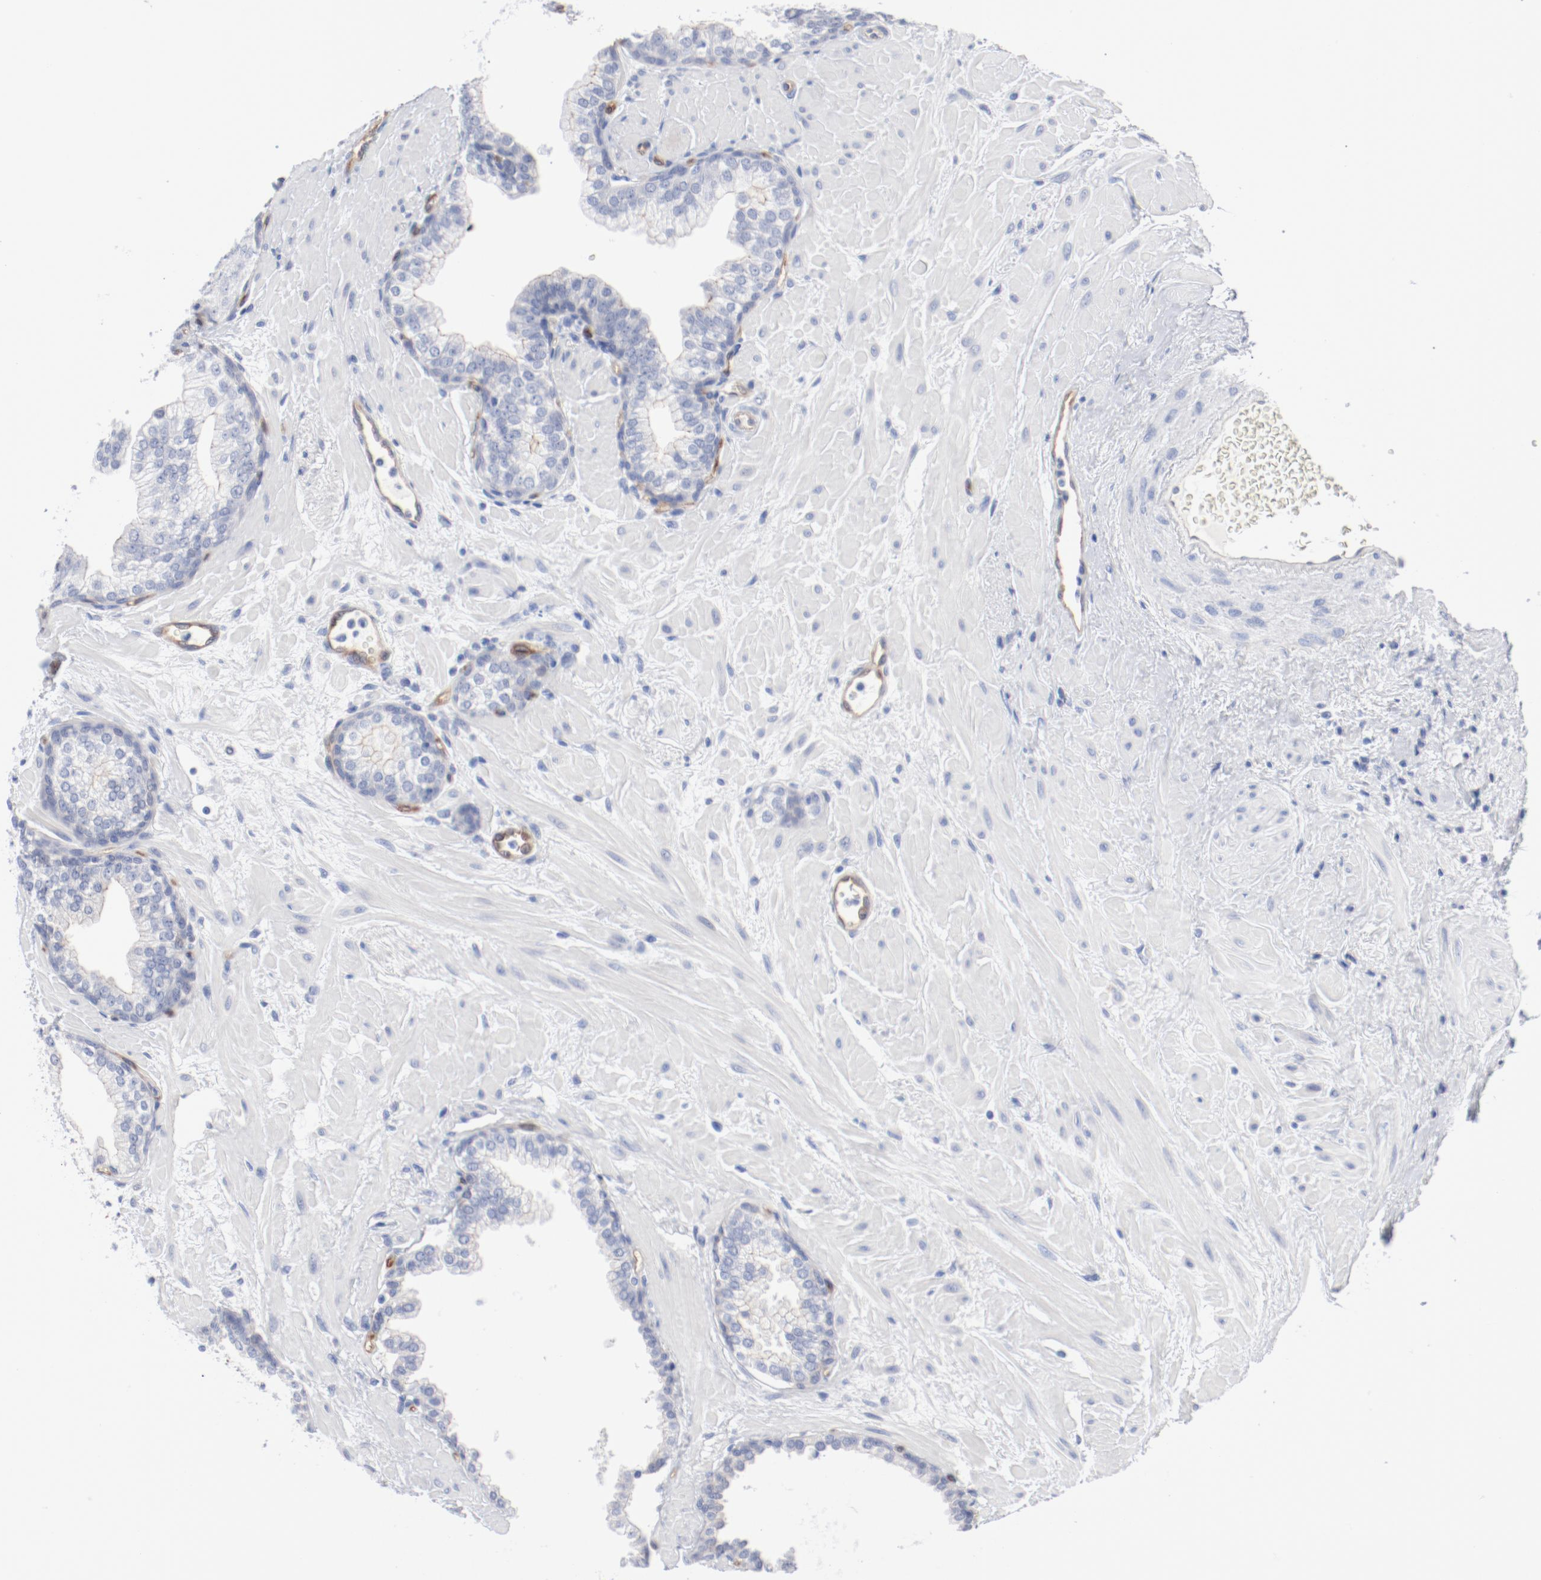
{"staining": {"intensity": "negative", "quantity": "none", "location": "none"}, "tissue": "prostate", "cell_type": "Glandular cells", "image_type": "normal", "snomed": [{"axis": "morphology", "description": "Normal tissue, NOS"}, {"axis": "topography", "description": "Prostate"}], "caption": "An IHC image of normal prostate is shown. There is no staining in glandular cells of prostate.", "gene": "SHANK3", "patient": {"sex": "male", "age": 60}}